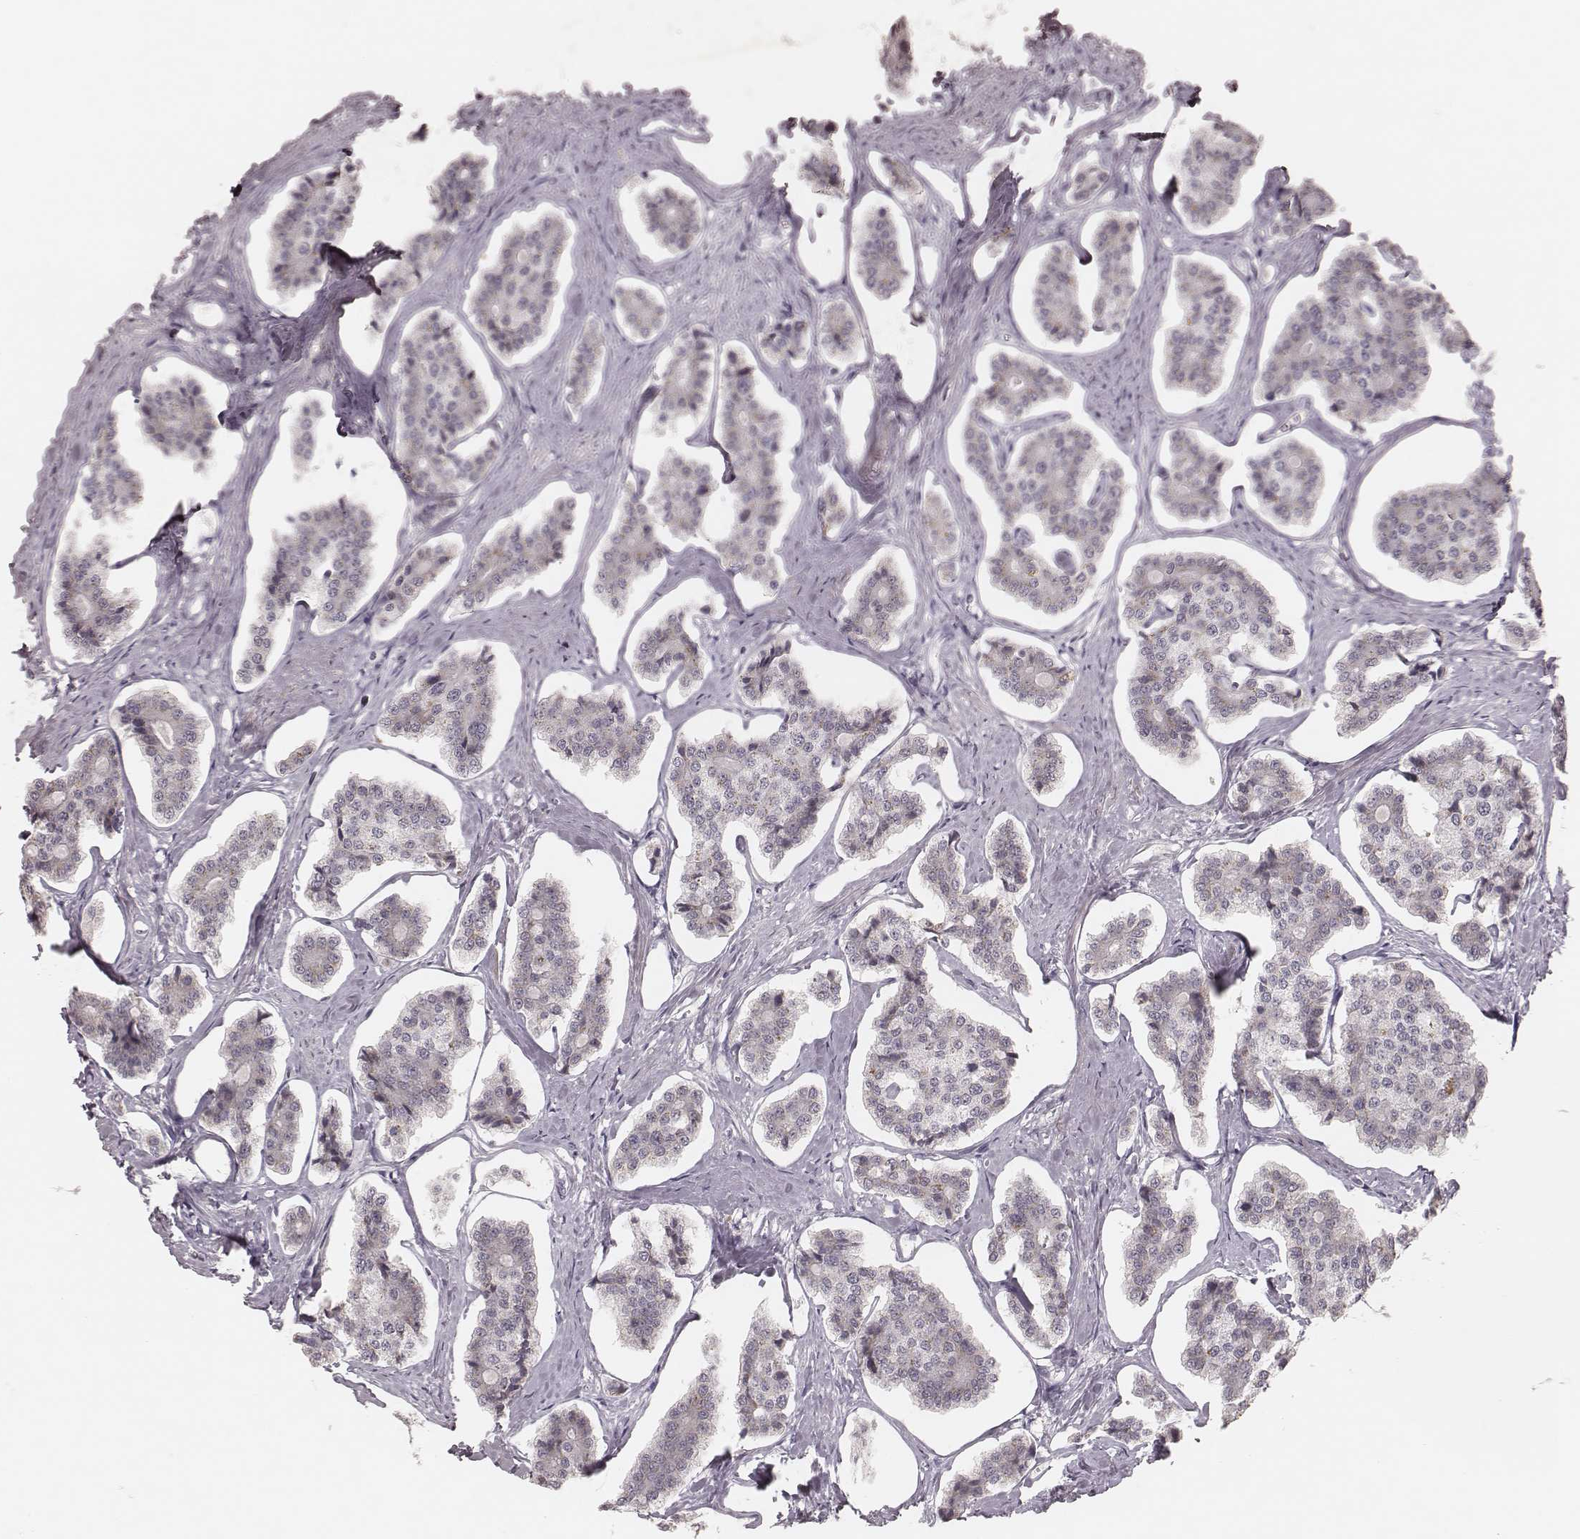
{"staining": {"intensity": "negative", "quantity": "none", "location": "none"}, "tissue": "carcinoid", "cell_type": "Tumor cells", "image_type": "cancer", "snomed": [{"axis": "morphology", "description": "Carcinoid, malignant, NOS"}, {"axis": "topography", "description": "Small intestine"}], "caption": "Immunohistochemistry of human carcinoid exhibits no expression in tumor cells.", "gene": "FAM13B", "patient": {"sex": "female", "age": 65}}